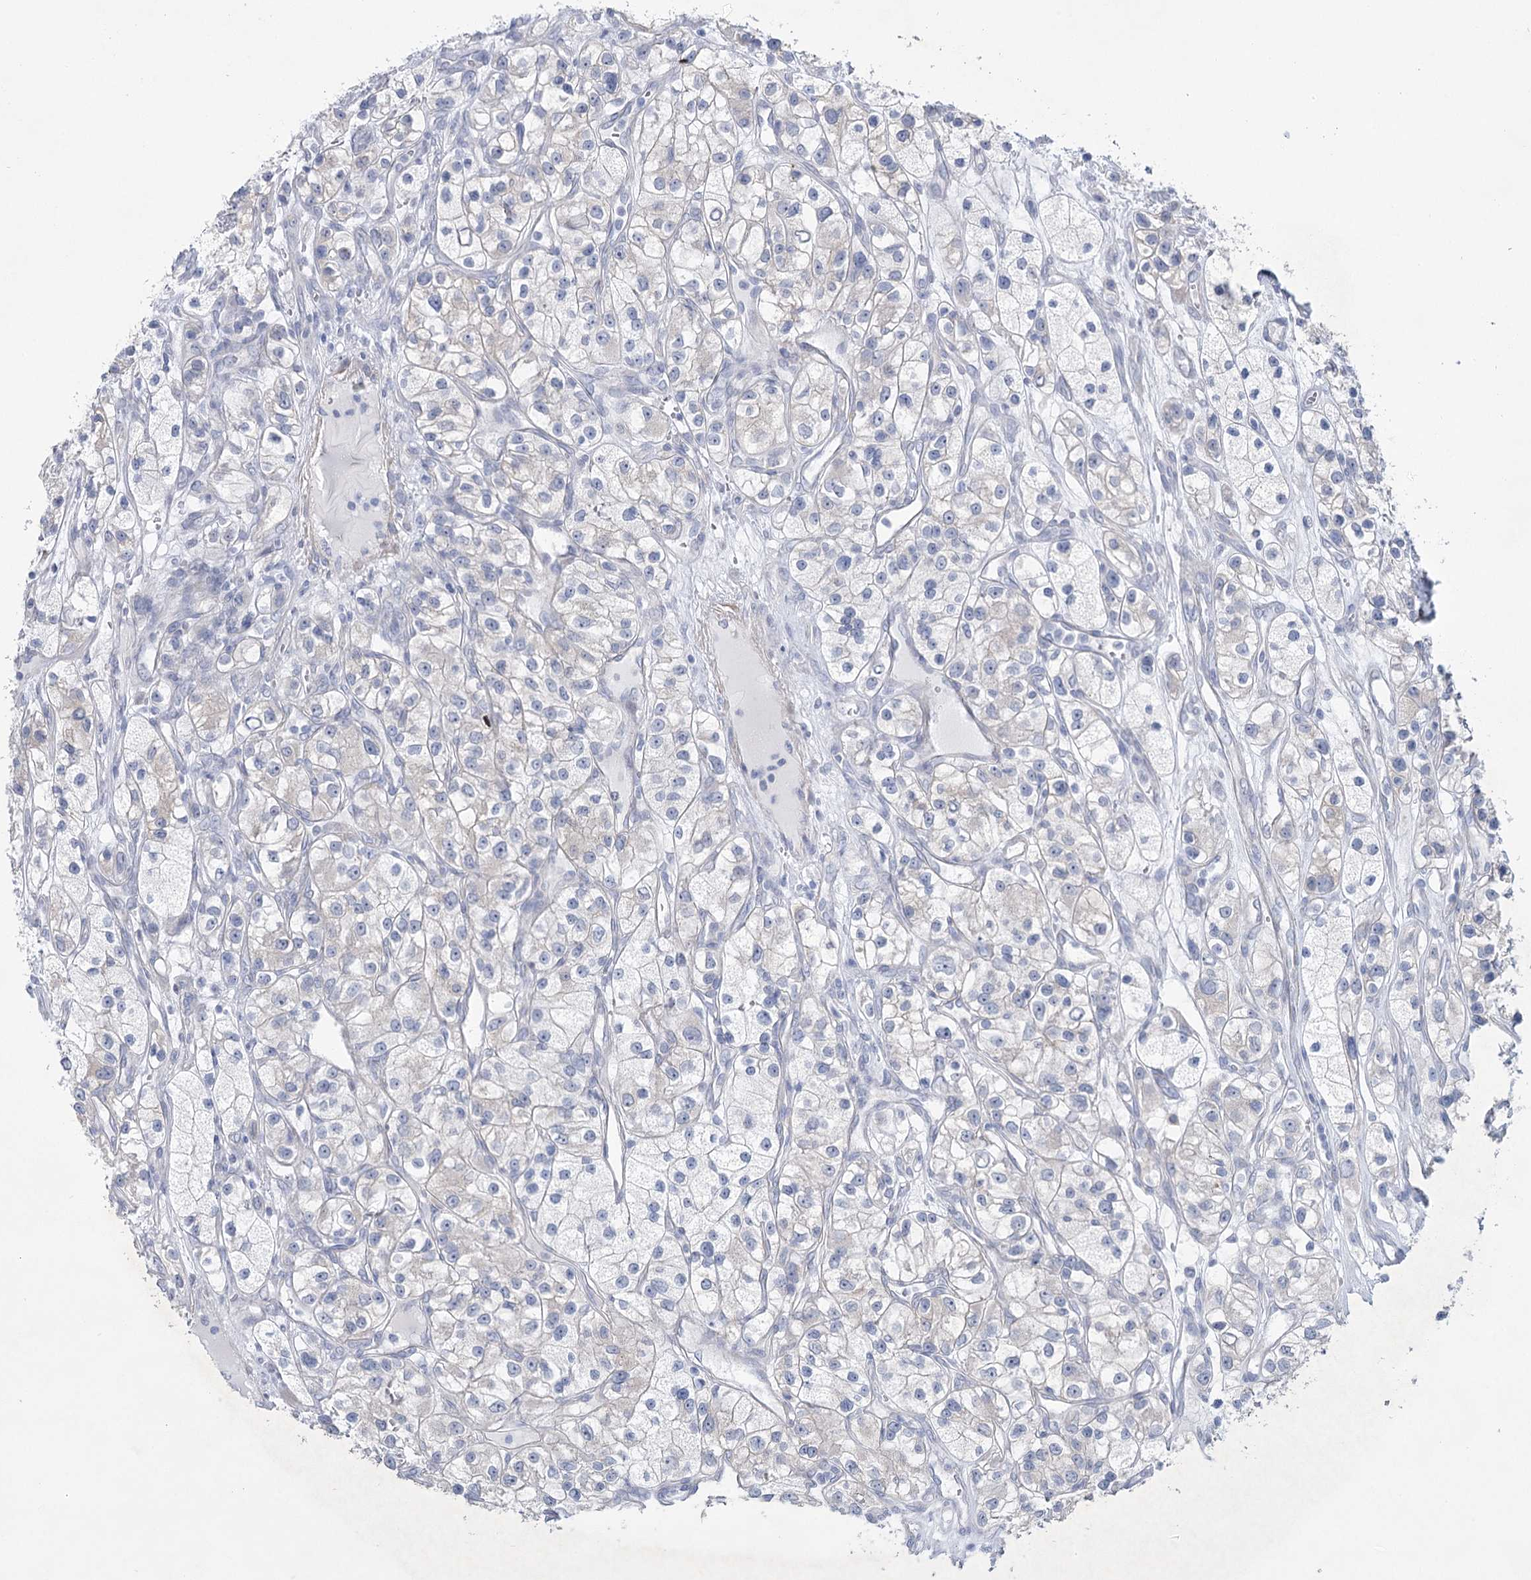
{"staining": {"intensity": "negative", "quantity": "none", "location": "none"}, "tissue": "renal cancer", "cell_type": "Tumor cells", "image_type": "cancer", "snomed": [{"axis": "morphology", "description": "Adenocarcinoma, NOS"}, {"axis": "topography", "description": "Kidney"}], "caption": "Immunohistochemistry micrograph of renal cancer stained for a protein (brown), which reveals no positivity in tumor cells.", "gene": "CCDC88A", "patient": {"sex": "female", "age": 57}}